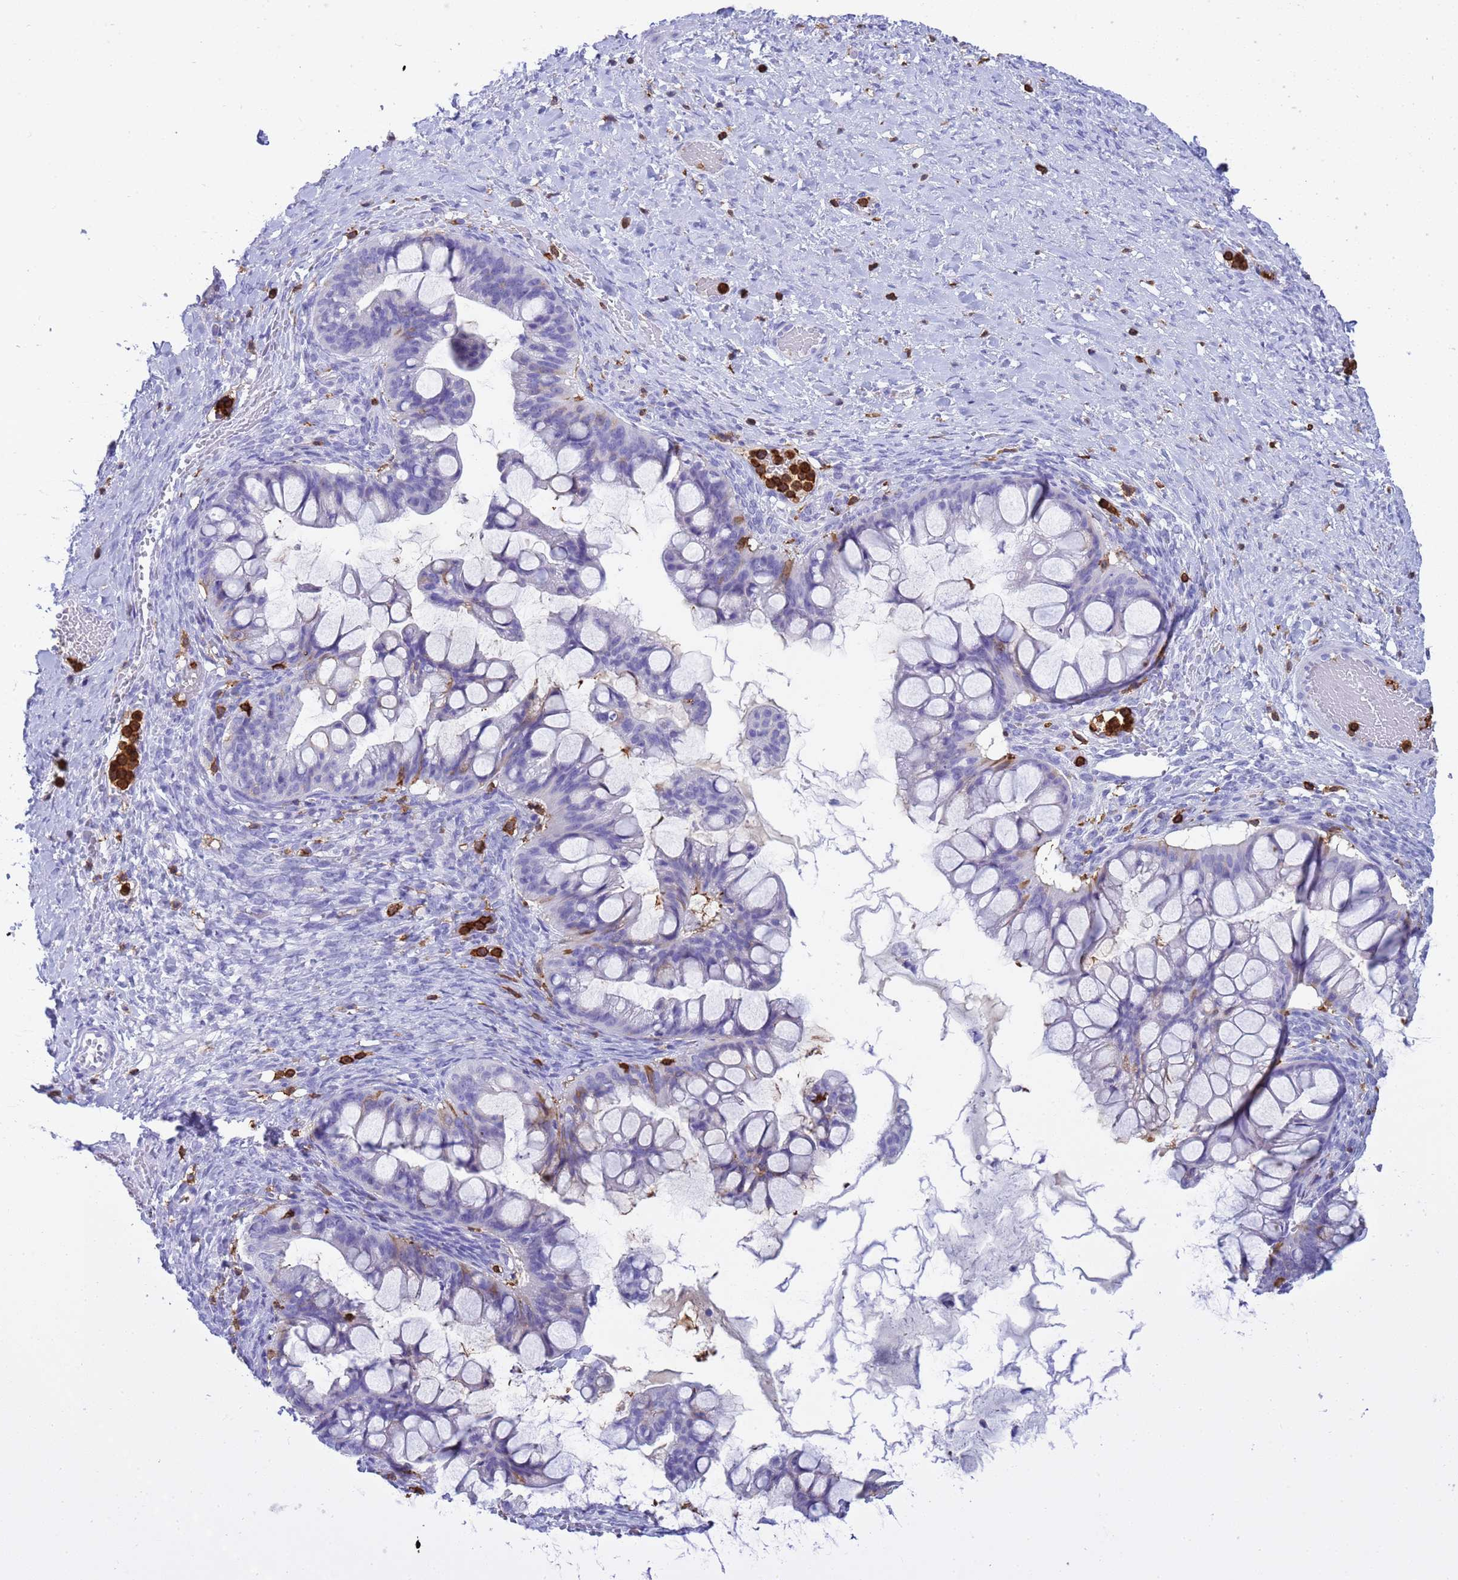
{"staining": {"intensity": "negative", "quantity": "none", "location": "none"}, "tissue": "ovarian cancer", "cell_type": "Tumor cells", "image_type": "cancer", "snomed": [{"axis": "morphology", "description": "Cystadenocarcinoma, mucinous, NOS"}, {"axis": "topography", "description": "Ovary"}], "caption": "Immunohistochemistry (IHC) of human ovarian cancer (mucinous cystadenocarcinoma) exhibits no expression in tumor cells. (DAB (3,3'-diaminobenzidine) immunohistochemistry (IHC) with hematoxylin counter stain).", "gene": "IRF5", "patient": {"sex": "female", "age": 73}}